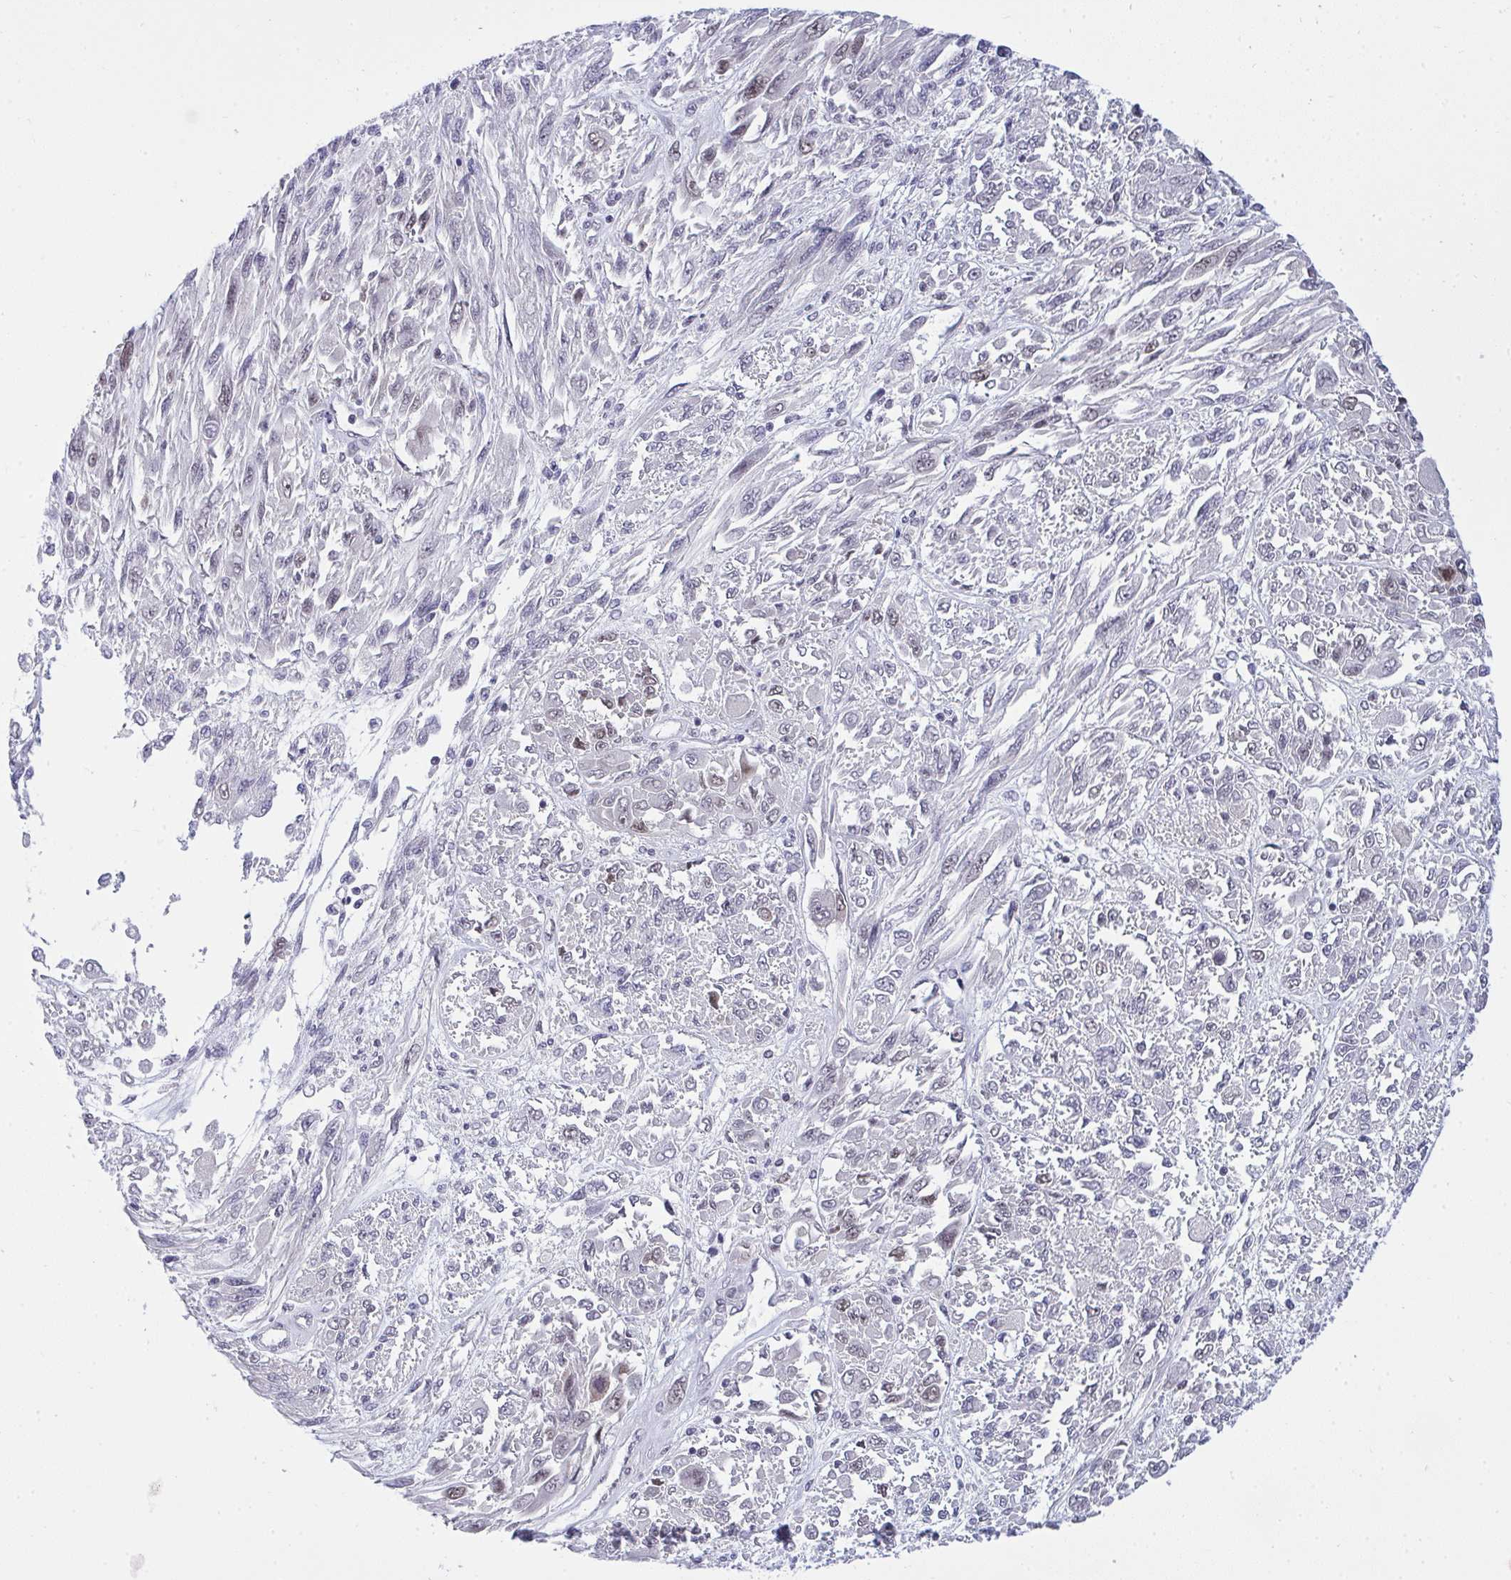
{"staining": {"intensity": "negative", "quantity": "none", "location": "none"}, "tissue": "melanoma", "cell_type": "Tumor cells", "image_type": "cancer", "snomed": [{"axis": "morphology", "description": "Malignant melanoma, NOS"}, {"axis": "topography", "description": "Skin"}], "caption": "Immunohistochemistry (IHC) photomicrograph of neoplastic tissue: human malignant melanoma stained with DAB (3,3'-diaminobenzidine) reveals no significant protein staining in tumor cells.", "gene": "RFC4", "patient": {"sex": "female", "age": 91}}